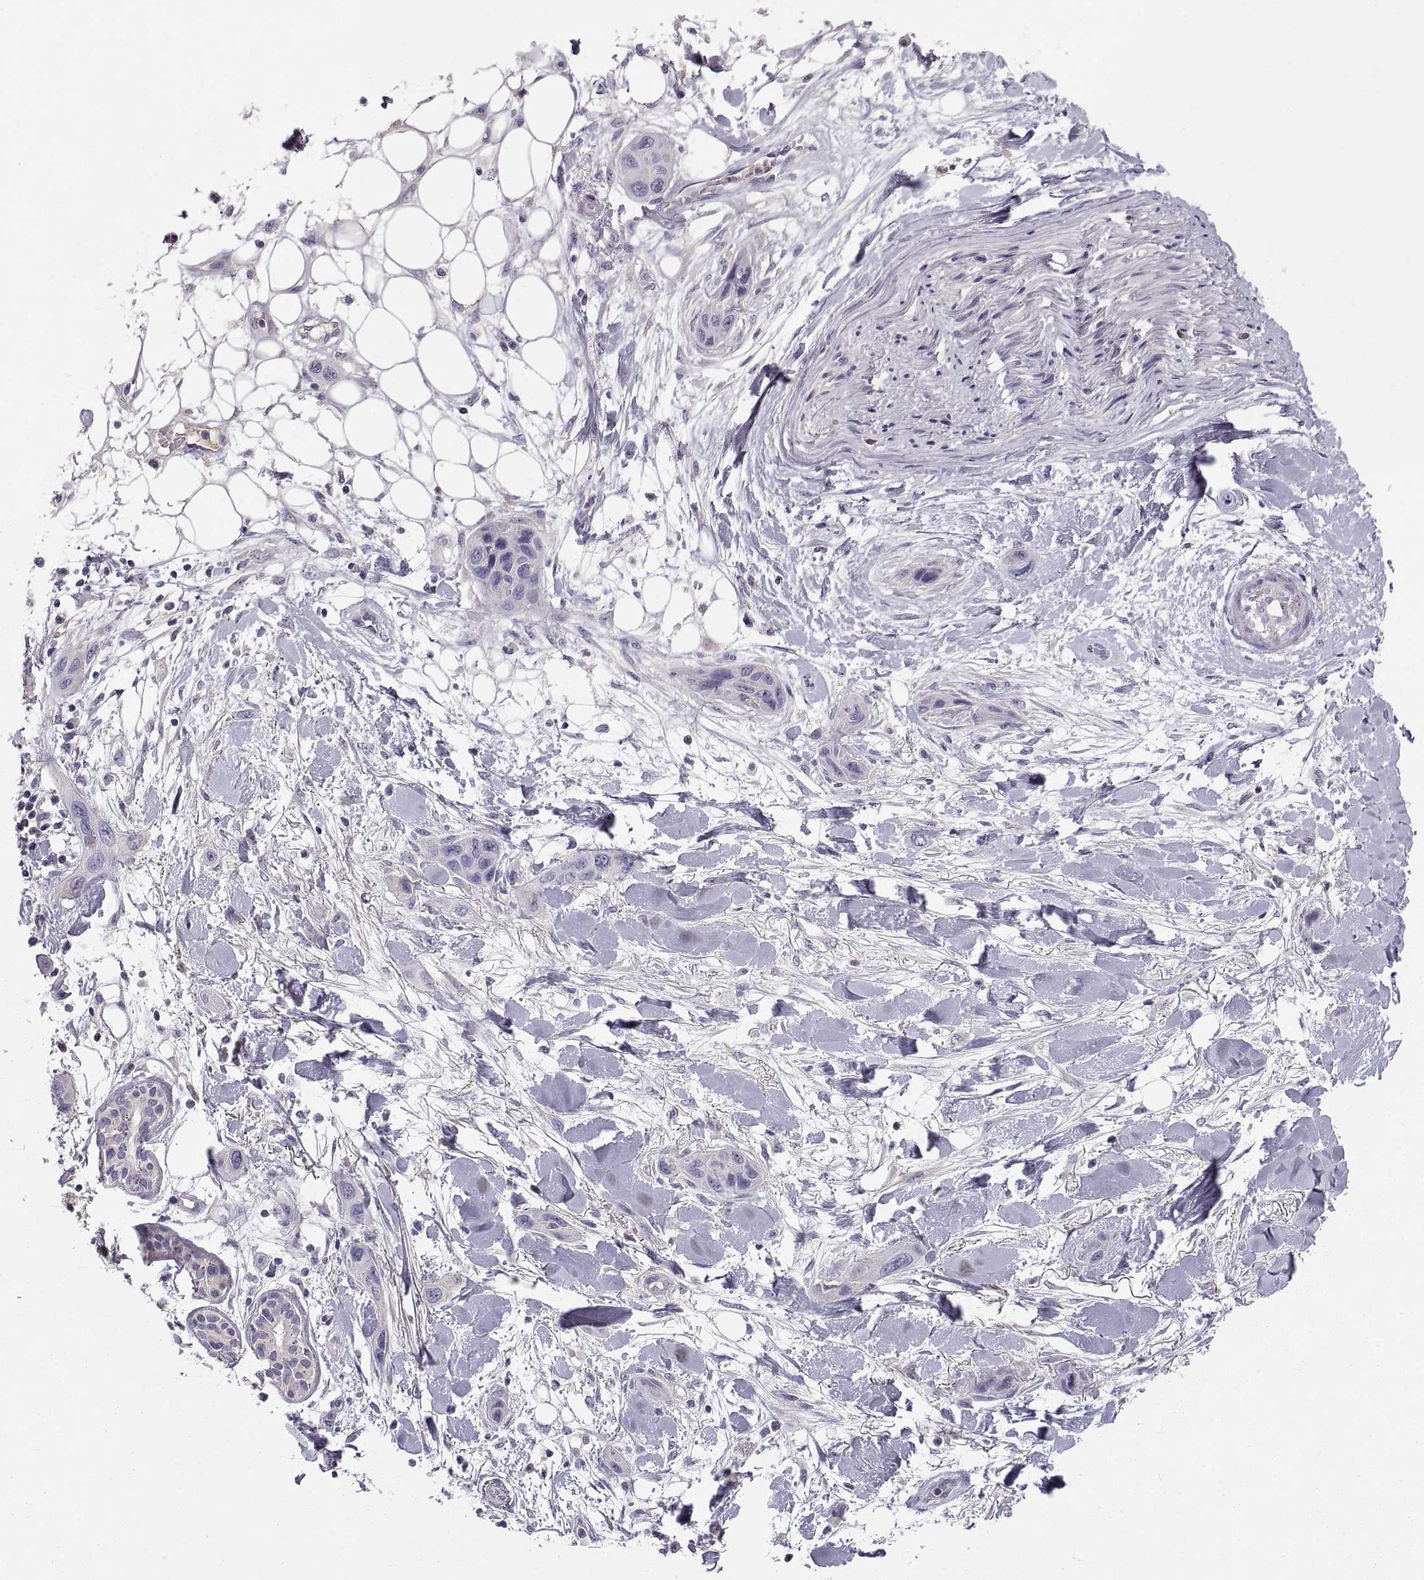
{"staining": {"intensity": "negative", "quantity": "none", "location": "none"}, "tissue": "skin cancer", "cell_type": "Tumor cells", "image_type": "cancer", "snomed": [{"axis": "morphology", "description": "Squamous cell carcinoma, NOS"}, {"axis": "topography", "description": "Skin"}], "caption": "IHC of skin squamous cell carcinoma demonstrates no staining in tumor cells.", "gene": "ADAM32", "patient": {"sex": "male", "age": 79}}